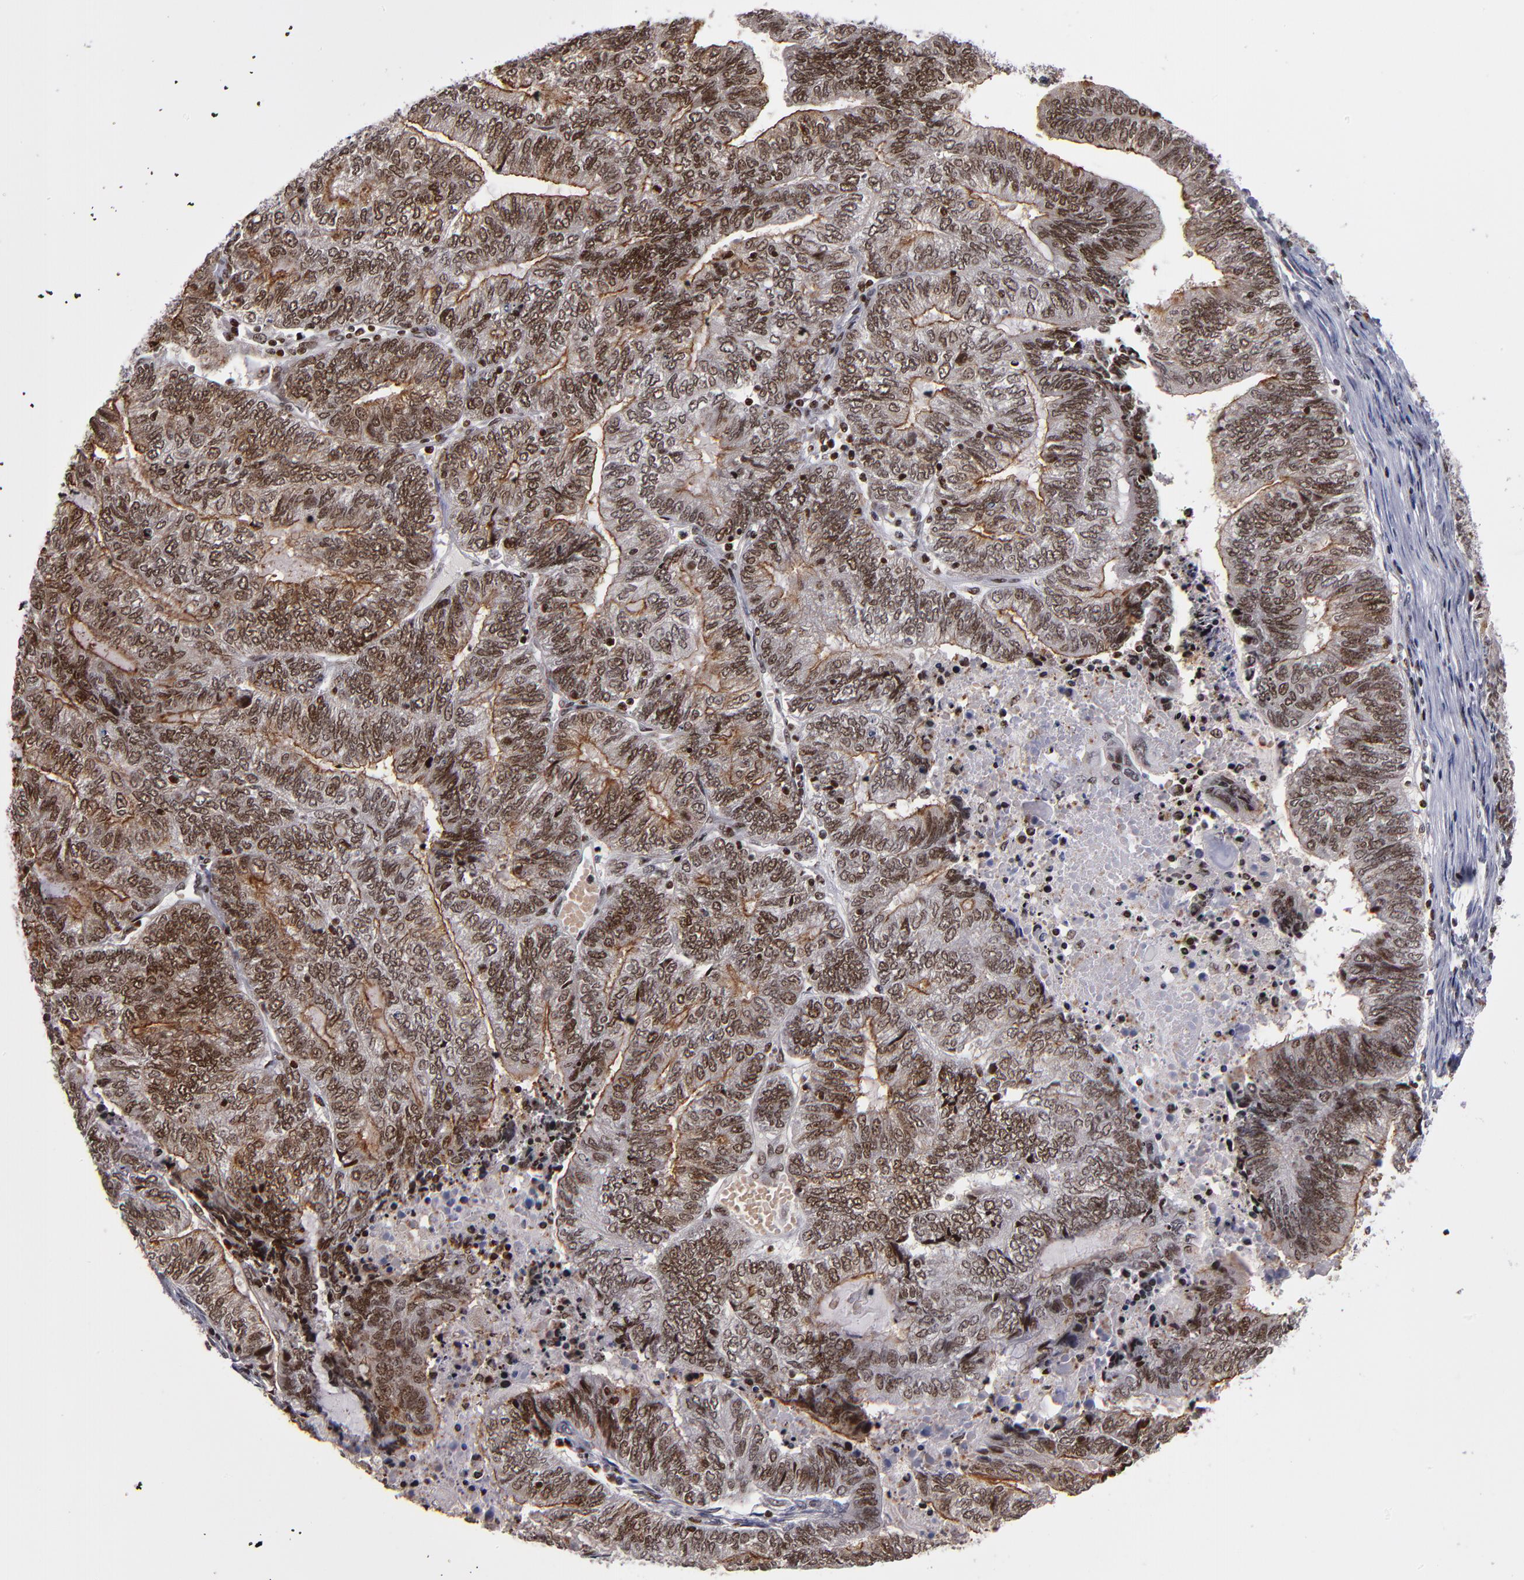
{"staining": {"intensity": "moderate", "quantity": ">75%", "location": "nuclear"}, "tissue": "endometrial cancer", "cell_type": "Tumor cells", "image_type": "cancer", "snomed": [{"axis": "morphology", "description": "Adenocarcinoma, NOS"}, {"axis": "topography", "description": "Uterus"}, {"axis": "topography", "description": "Endometrium"}], "caption": "The immunohistochemical stain labels moderate nuclear positivity in tumor cells of endometrial adenocarcinoma tissue. Using DAB (3,3'-diaminobenzidine) (brown) and hematoxylin (blue) stains, captured at high magnification using brightfield microscopy.", "gene": "KDM6A", "patient": {"sex": "female", "age": 70}}